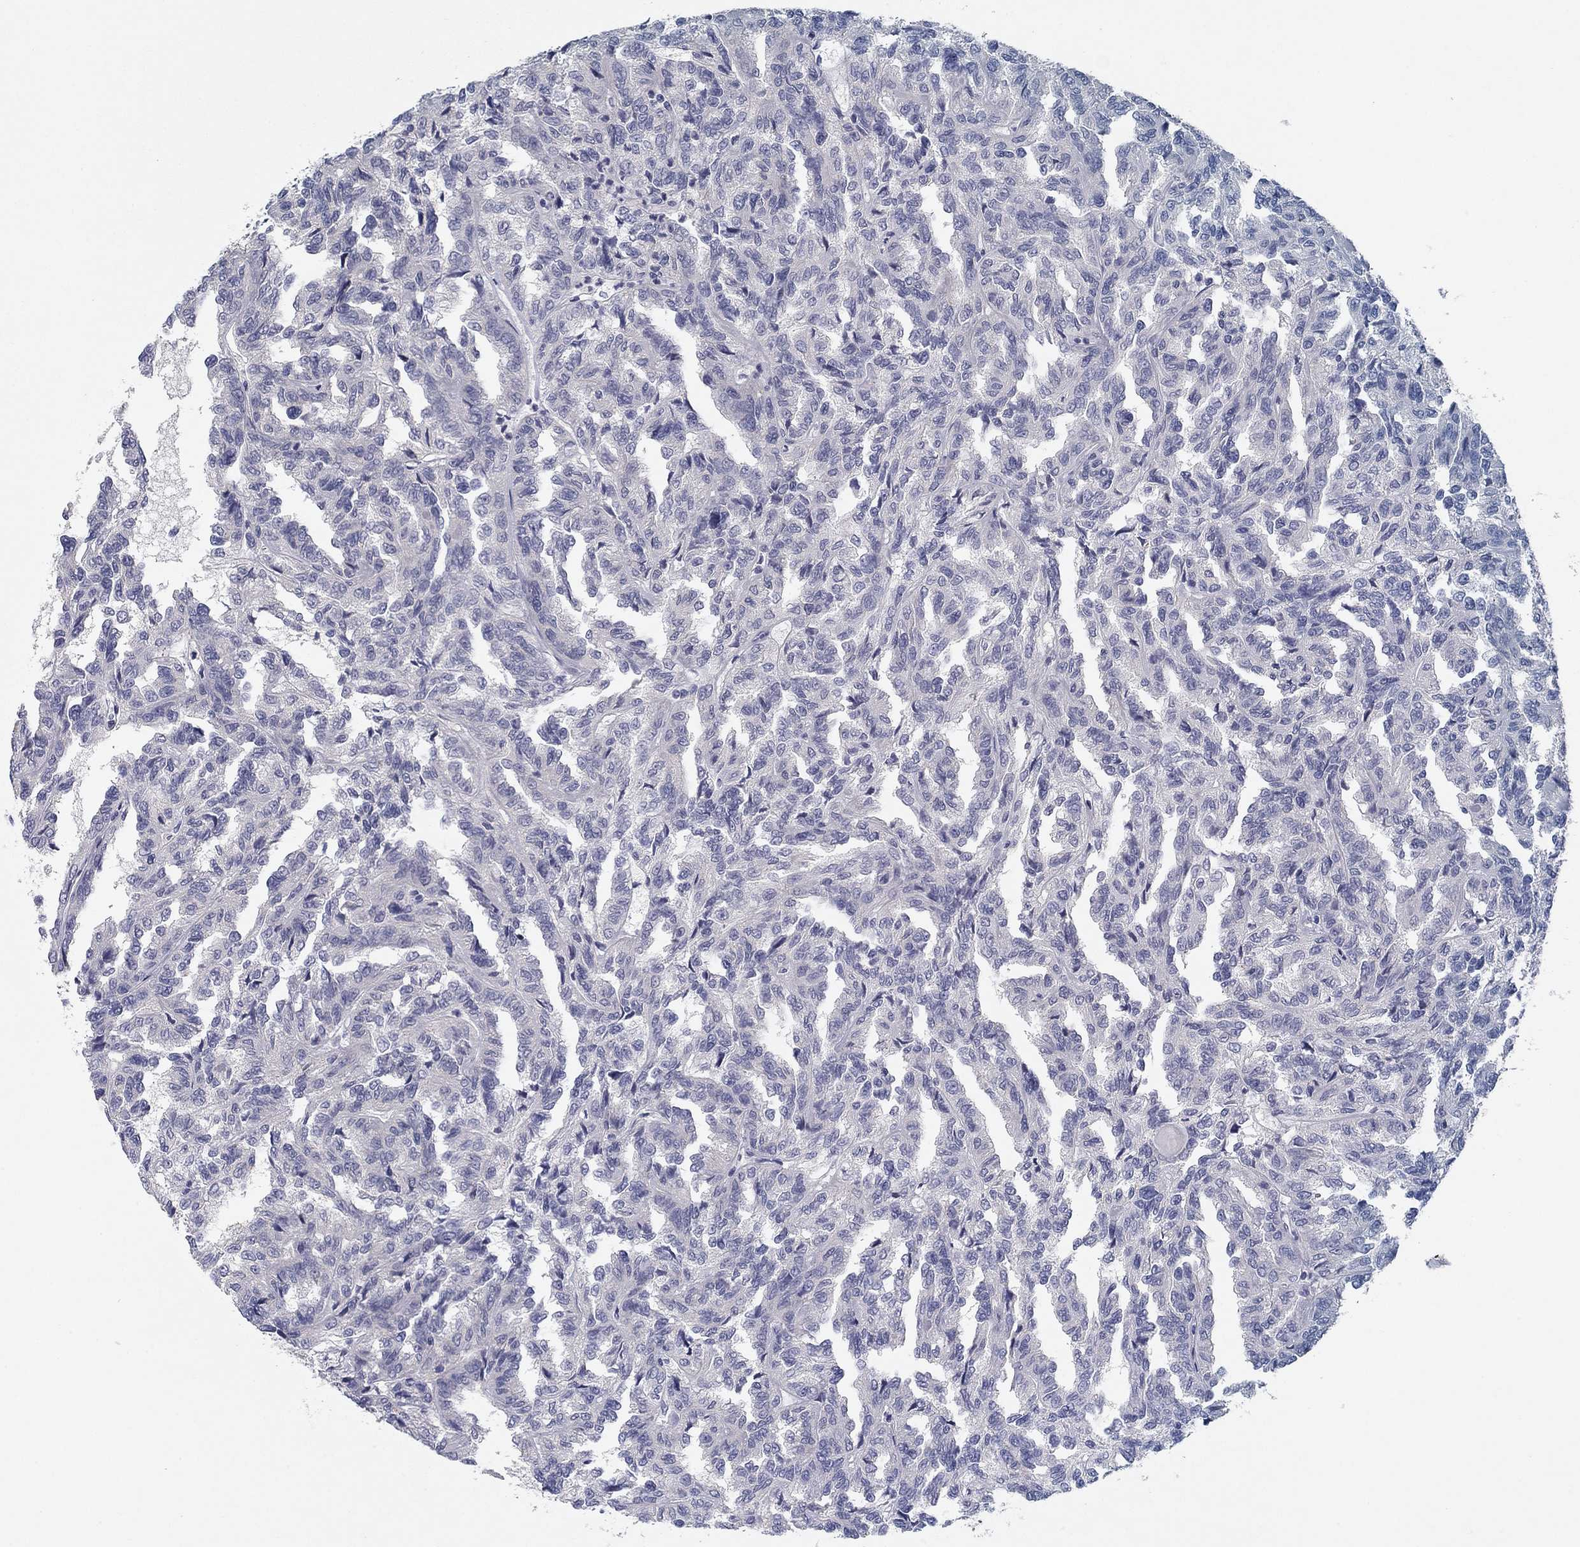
{"staining": {"intensity": "negative", "quantity": "none", "location": "none"}, "tissue": "renal cancer", "cell_type": "Tumor cells", "image_type": "cancer", "snomed": [{"axis": "morphology", "description": "Adenocarcinoma, NOS"}, {"axis": "topography", "description": "Kidney"}], "caption": "Tumor cells show no significant positivity in renal cancer.", "gene": "CNTNAP4", "patient": {"sex": "male", "age": 79}}